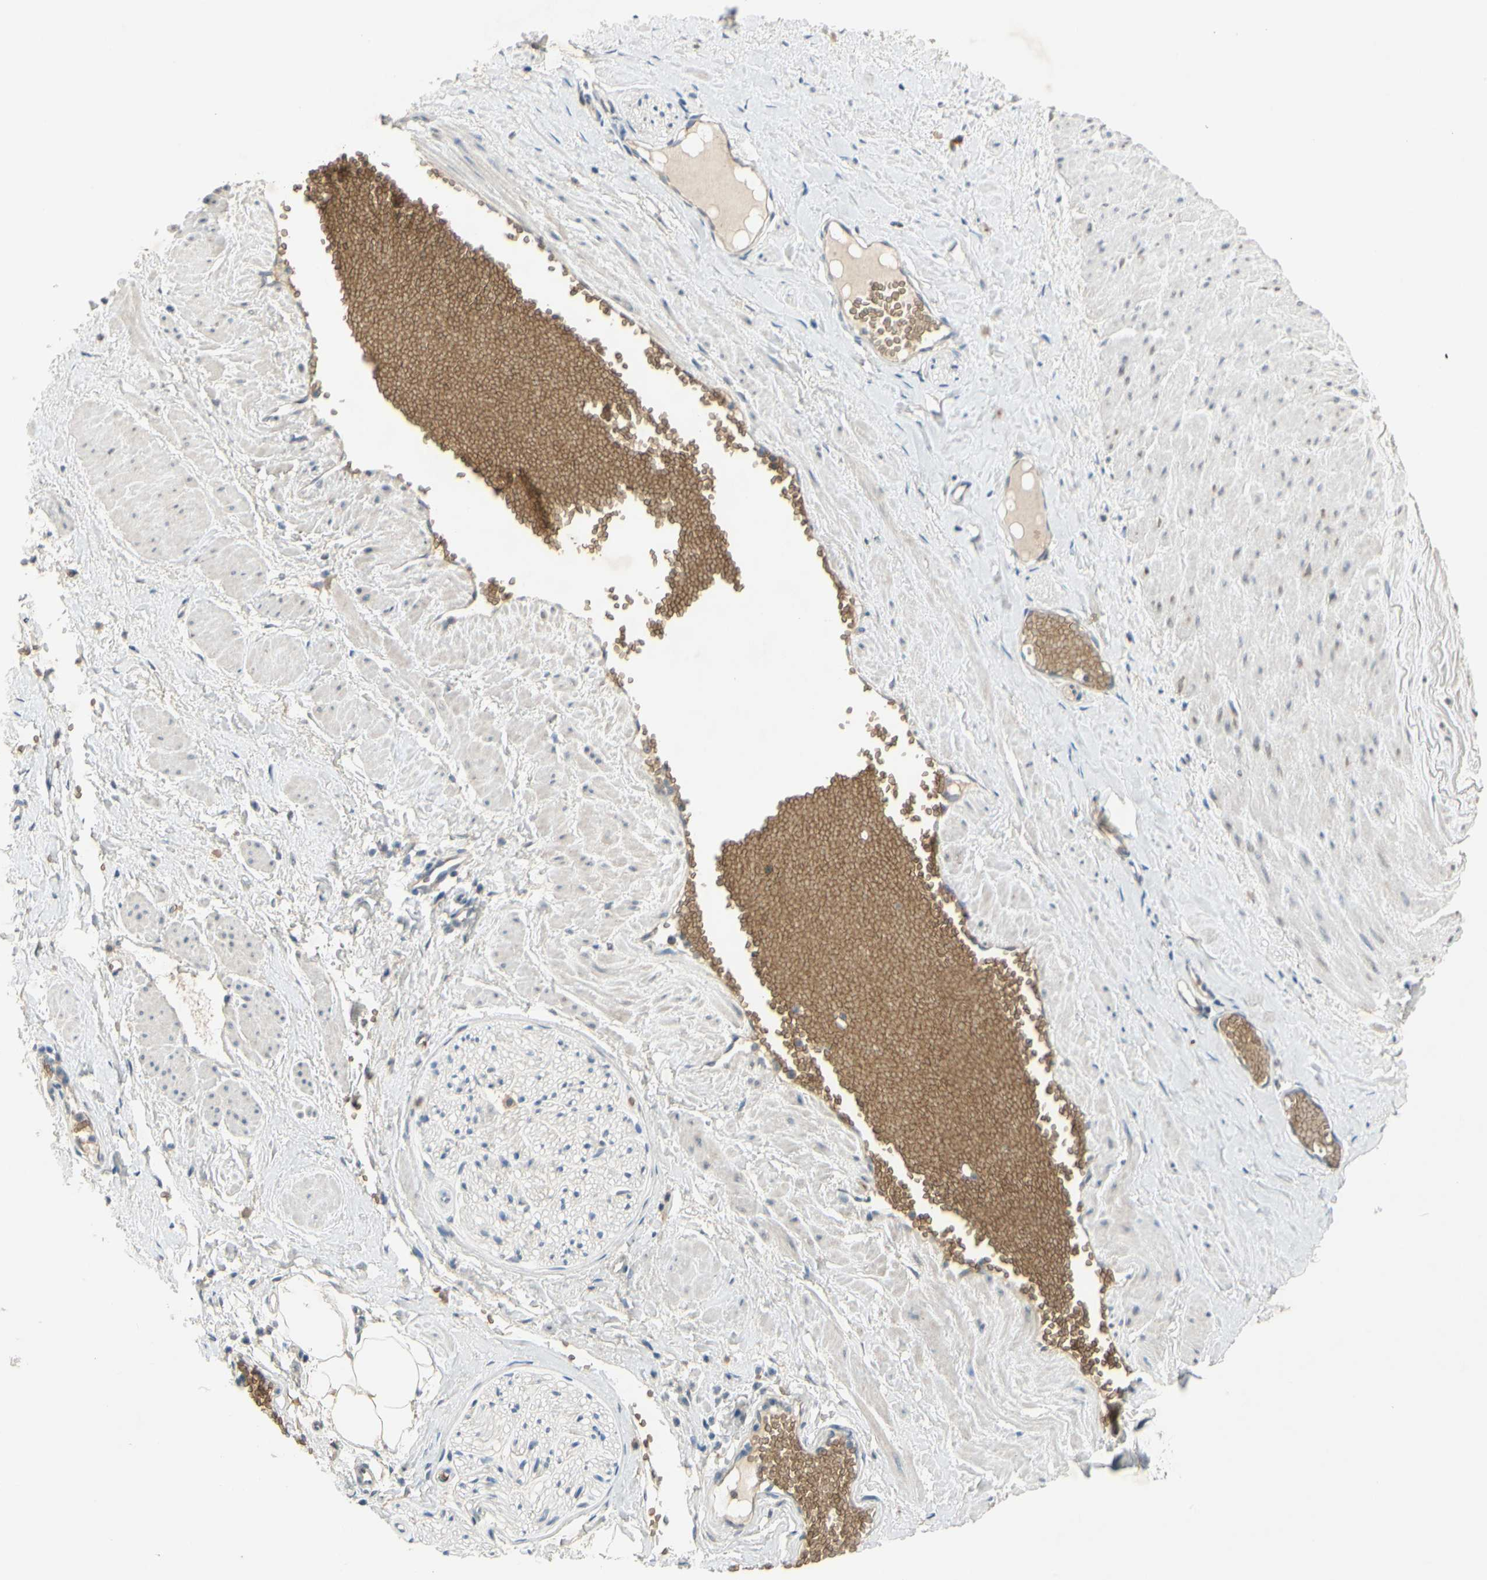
{"staining": {"intensity": "moderate", "quantity": ">75%", "location": "cytoplasmic/membranous"}, "tissue": "adipose tissue", "cell_type": "Adipocytes", "image_type": "normal", "snomed": [{"axis": "morphology", "description": "Normal tissue, NOS"}, {"axis": "topography", "description": "Soft tissue"}, {"axis": "topography", "description": "Vascular tissue"}], "caption": "Protein staining reveals moderate cytoplasmic/membranous expression in about >75% of adipocytes in normal adipose tissue. The staining is performed using DAB brown chromogen to label protein expression. The nuclei are counter-stained blue using hematoxylin.", "gene": "GYPC", "patient": {"sex": "female", "age": 35}}